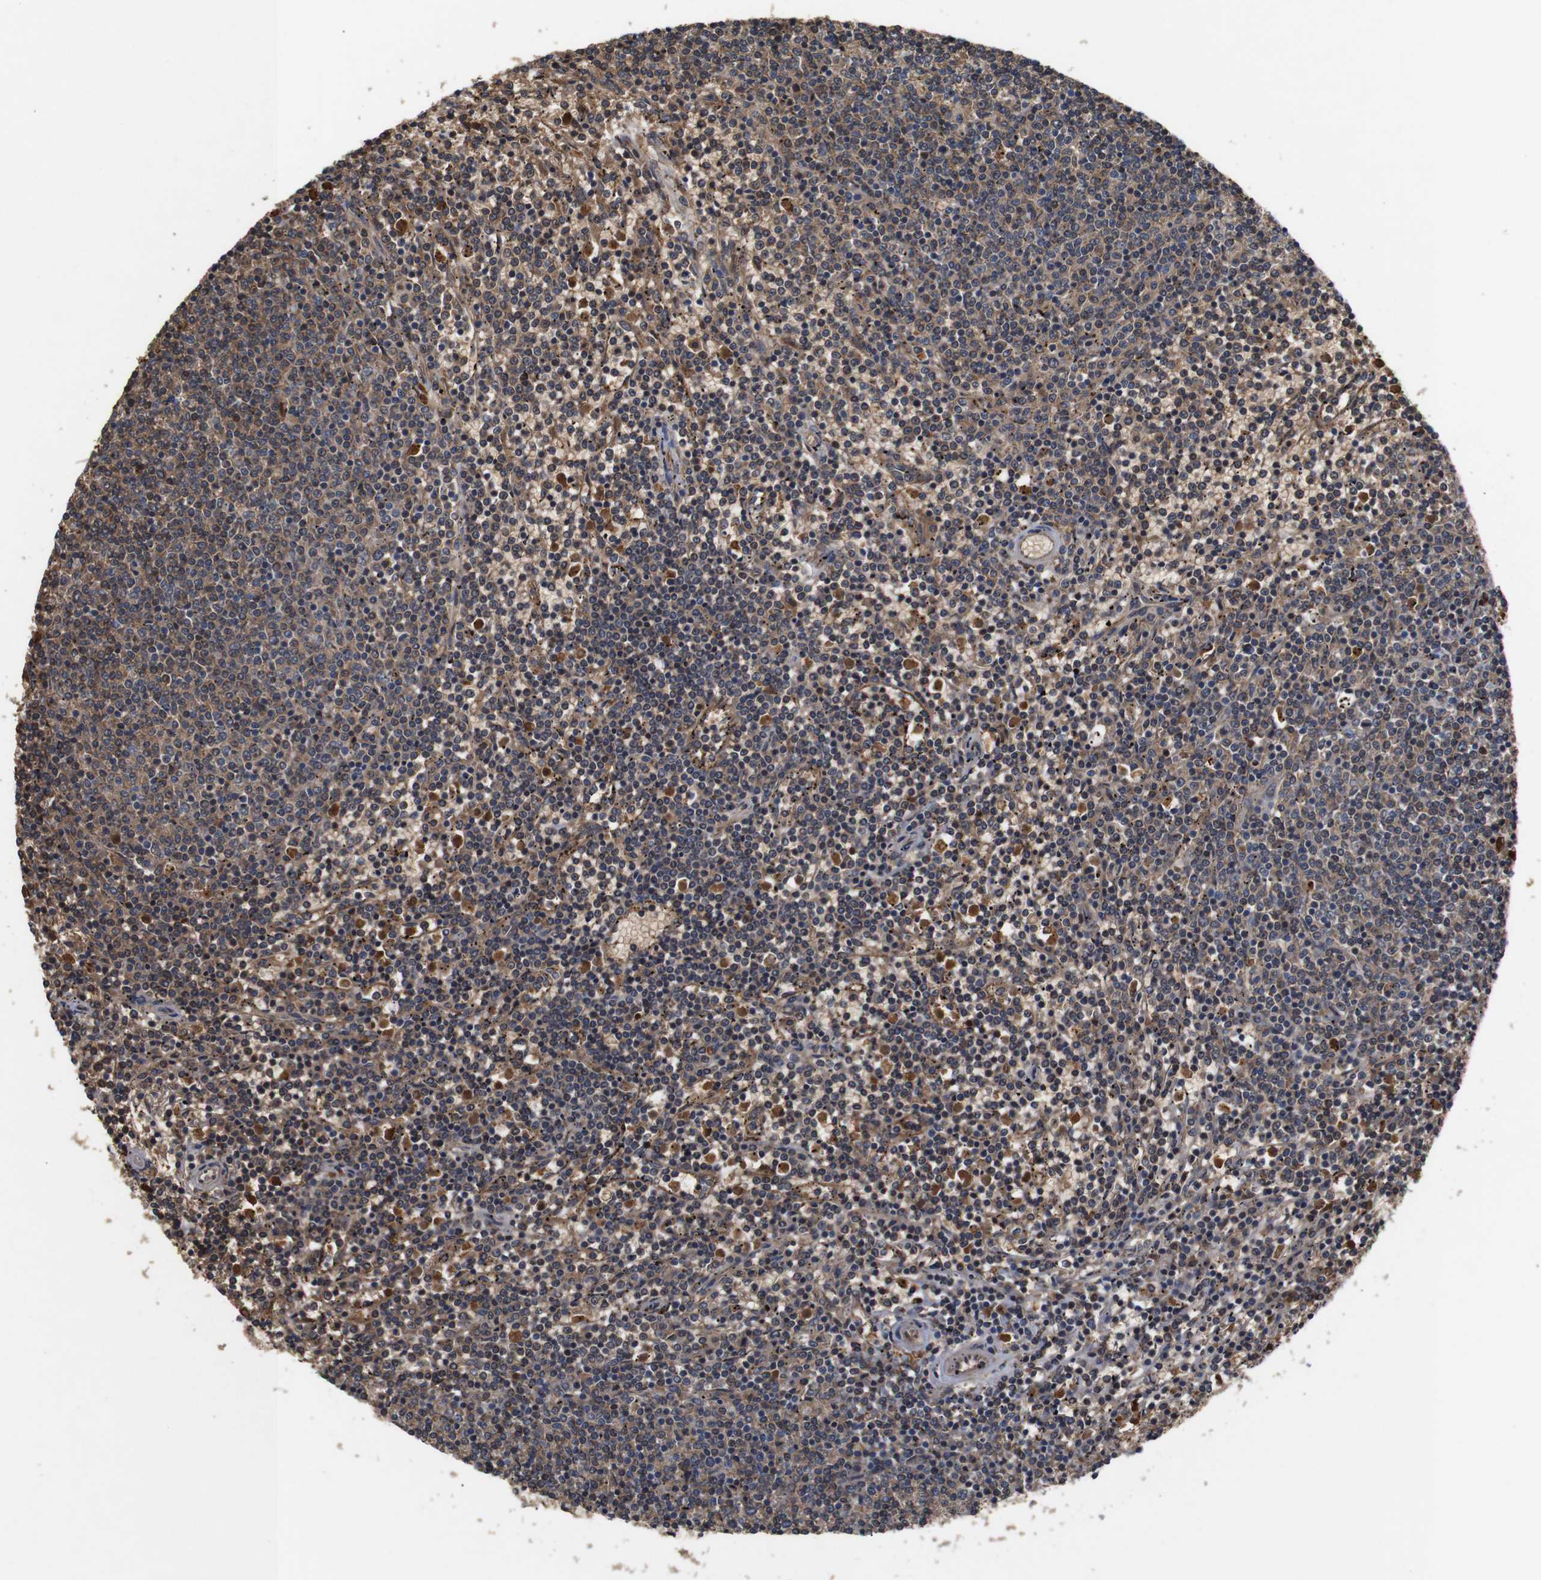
{"staining": {"intensity": "weak", "quantity": ">75%", "location": "cytoplasmic/membranous"}, "tissue": "lymphoma", "cell_type": "Tumor cells", "image_type": "cancer", "snomed": [{"axis": "morphology", "description": "Malignant lymphoma, non-Hodgkin's type, Low grade"}, {"axis": "topography", "description": "Spleen"}], "caption": "A micrograph showing weak cytoplasmic/membranous staining in approximately >75% of tumor cells in low-grade malignant lymphoma, non-Hodgkin's type, as visualized by brown immunohistochemical staining.", "gene": "DDR1", "patient": {"sex": "female", "age": 50}}